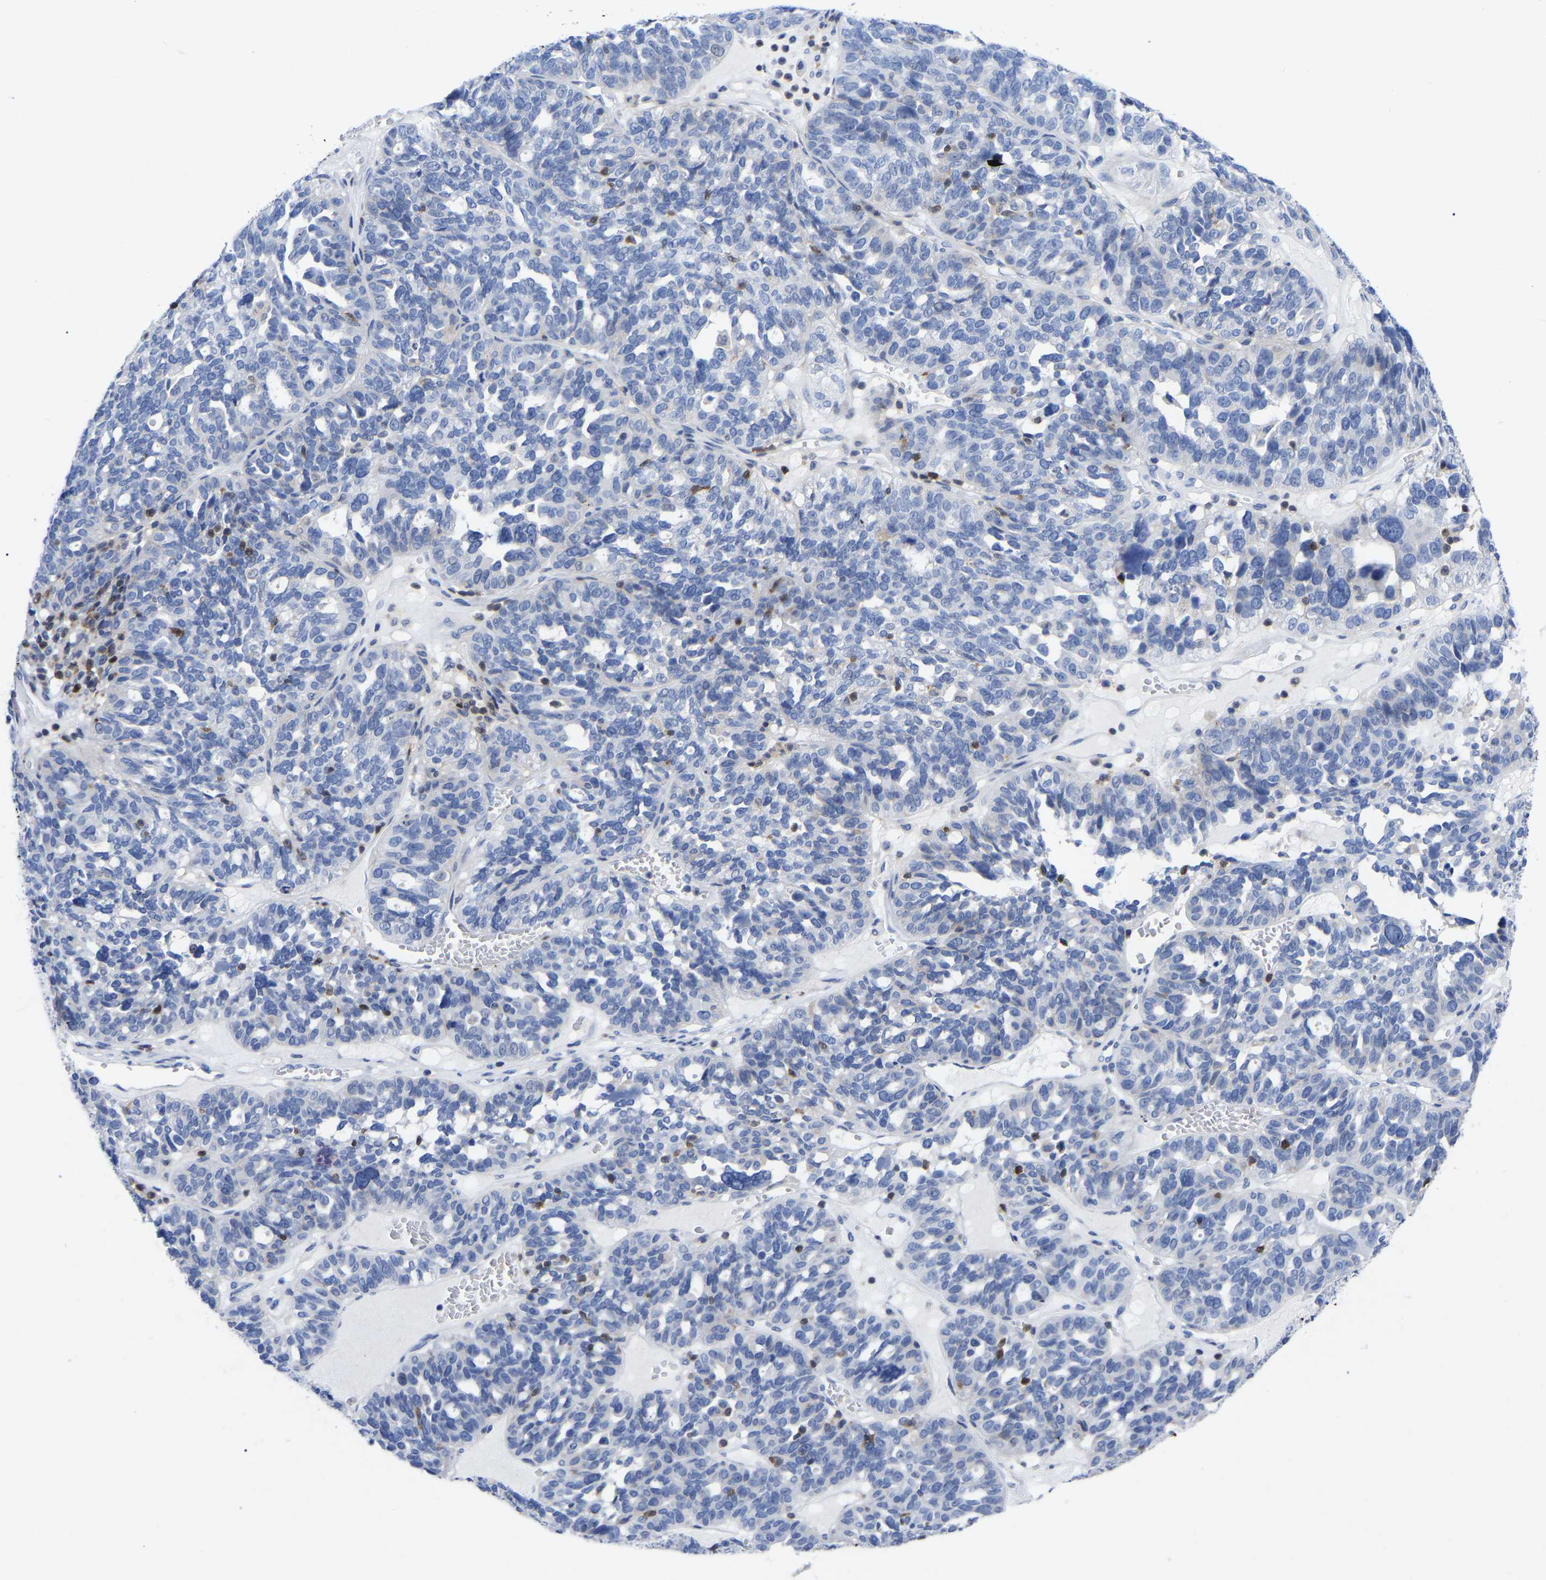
{"staining": {"intensity": "negative", "quantity": "none", "location": "none"}, "tissue": "ovarian cancer", "cell_type": "Tumor cells", "image_type": "cancer", "snomed": [{"axis": "morphology", "description": "Cystadenocarcinoma, serous, NOS"}, {"axis": "topography", "description": "Ovary"}], "caption": "Ovarian cancer (serous cystadenocarcinoma) was stained to show a protein in brown. There is no significant staining in tumor cells.", "gene": "PTPN7", "patient": {"sex": "female", "age": 59}}